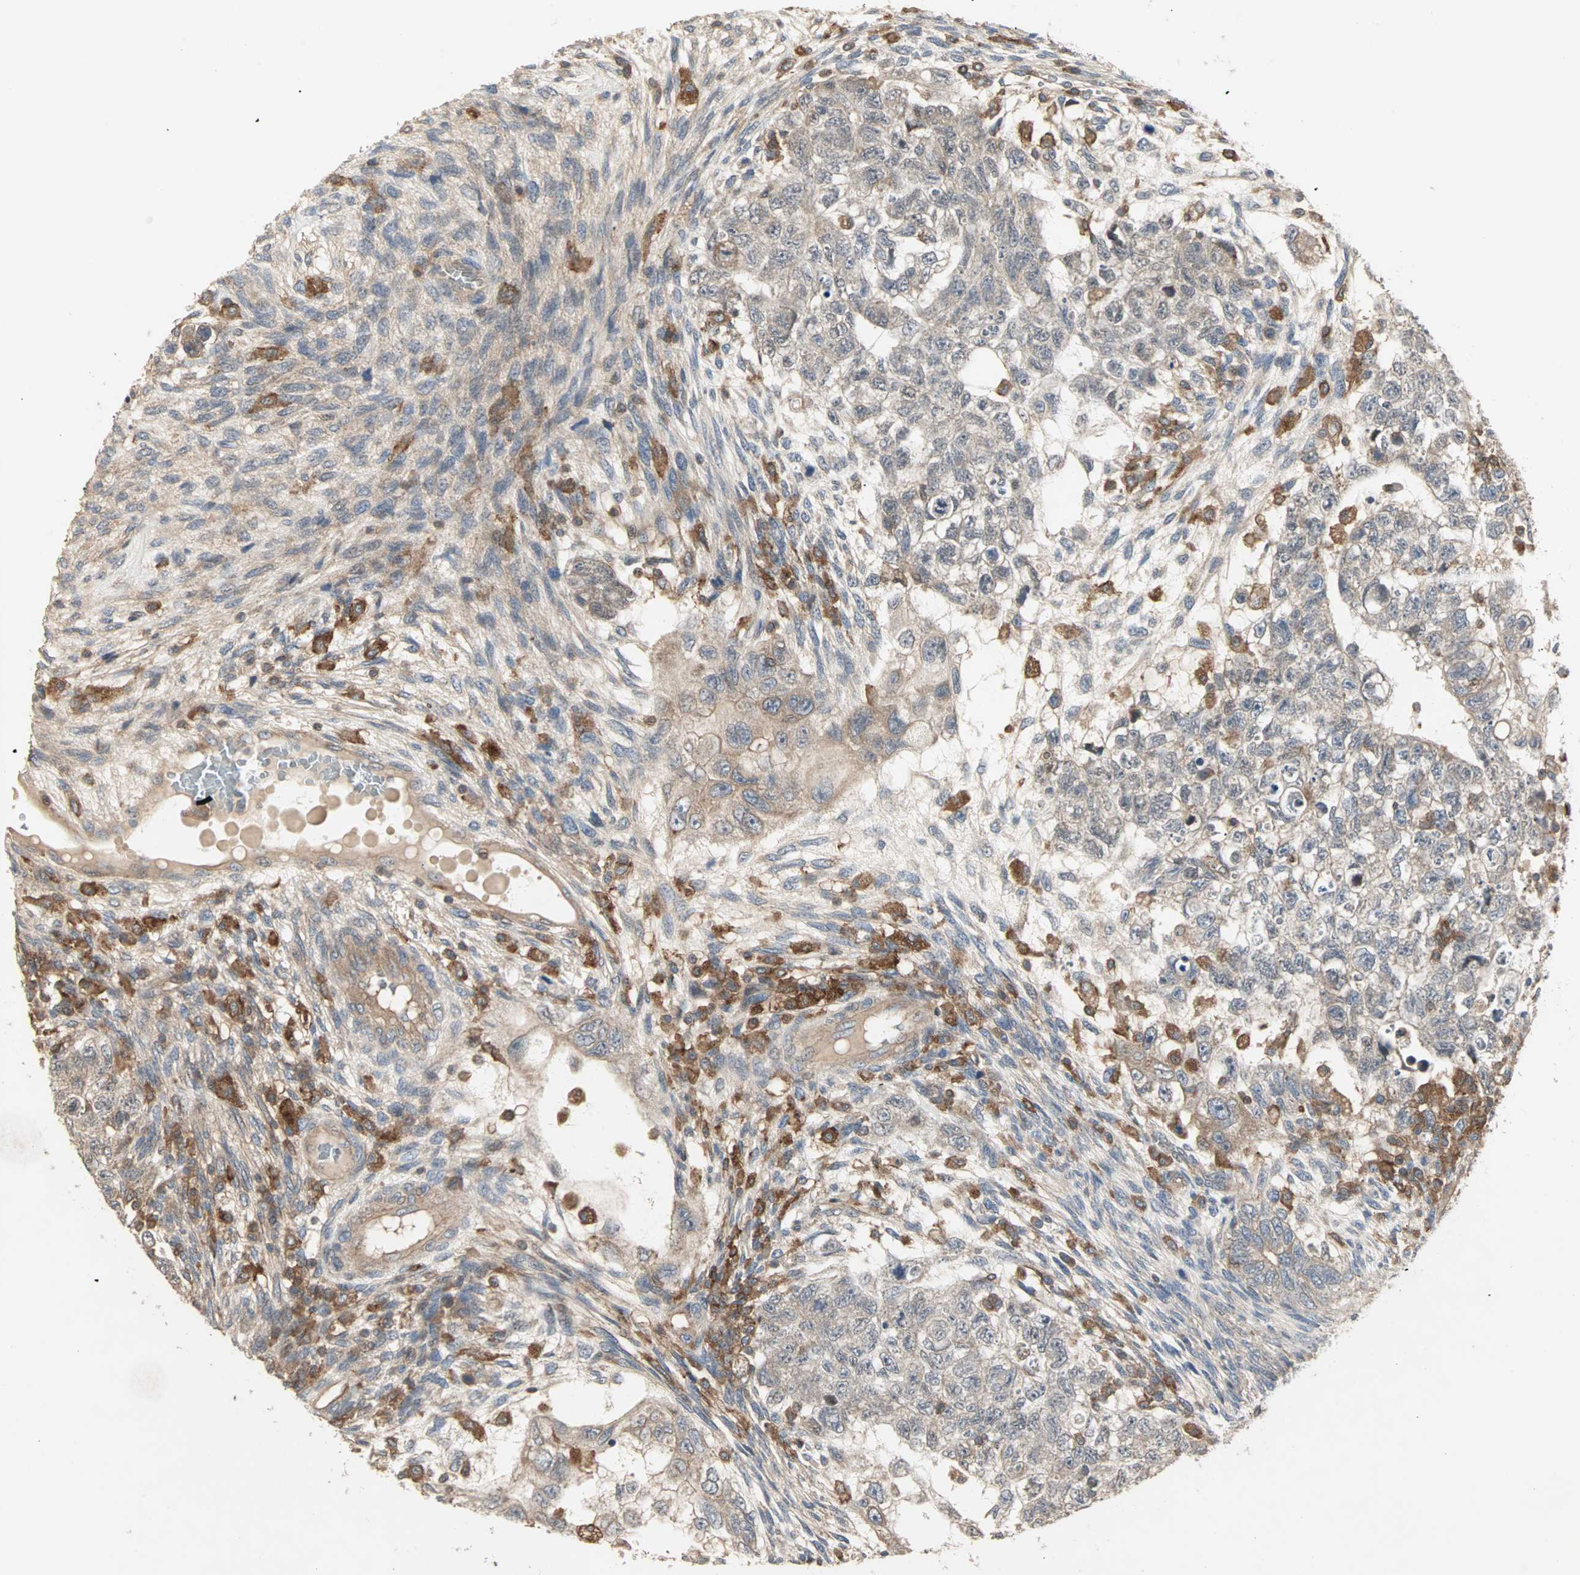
{"staining": {"intensity": "weak", "quantity": ">75%", "location": "cytoplasmic/membranous"}, "tissue": "testis cancer", "cell_type": "Tumor cells", "image_type": "cancer", "snomed": [{"axis": "morphology", "description": "Normal tissue, NOS"}, {"axis": "morphology", "description": "Carcinoma, Embryonal, NOS"}, {"axis": "topography", "description": "Testis"}], "caption": "A histopathology image showing weak cytoplasmic/membranous expression in approximately >75% of tumor cells in testis embryonal carcinoma, as visualized by brown immunohistochemical staining.", "gene": "GNAI2", "patient": {"sex": "male", "age": 36}}